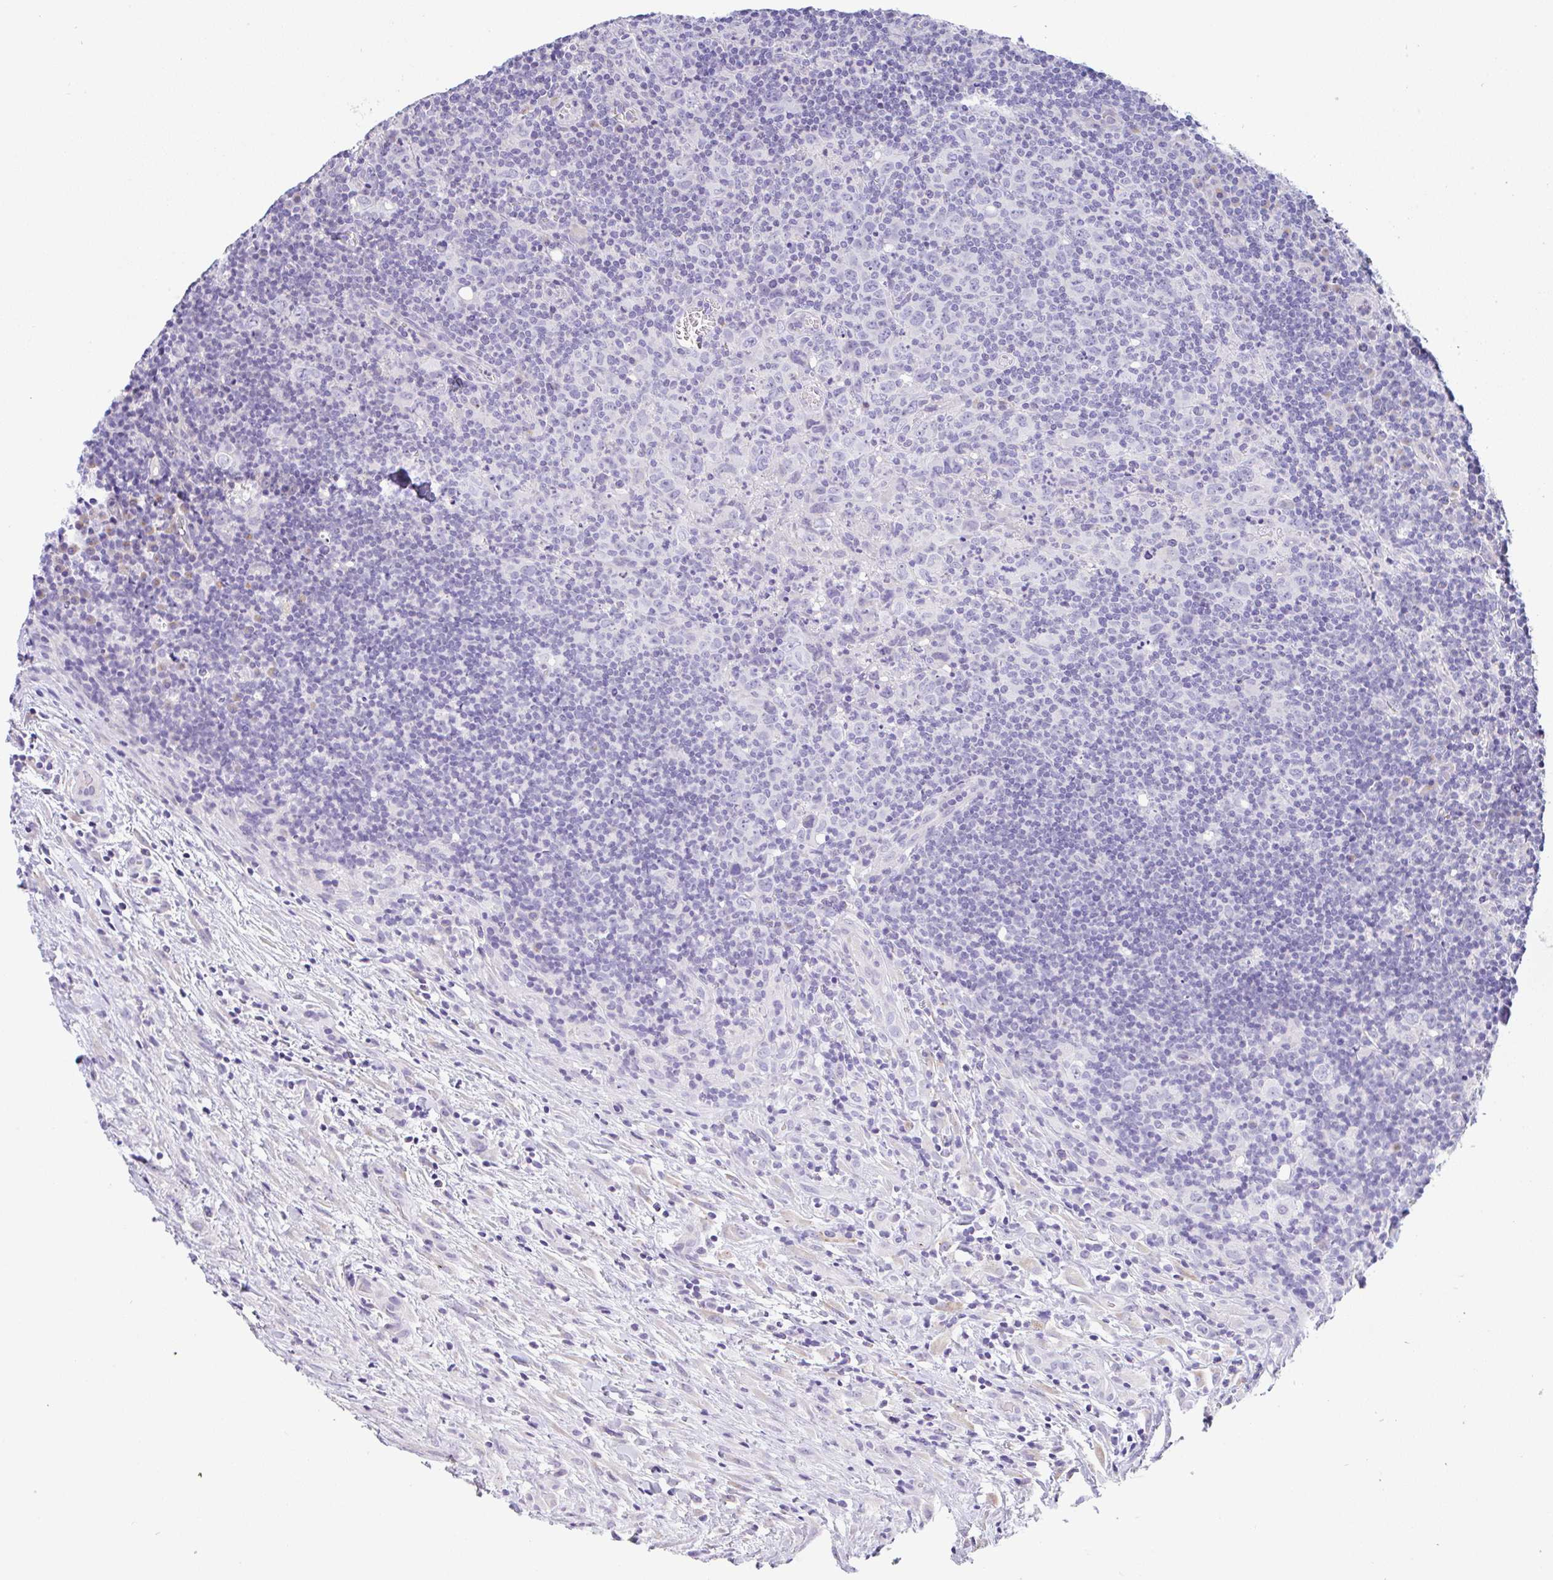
{"staining": {"intensity": "negative", "quantity": "none", "location": "none"}, "tissue": "lymphoma", "cell_type": "Tumor cells", "image_type": "cancer", "snomed": [{"axis": "morphology", "description": "Hodgkin's disease, NOS"}, {"axis": "topography", "description": "Lymph node"}], "caption": "A high-resolution micrograph shows immunohistochemistry (IHC) staining of lymphoma, which exhibits no significant staining in tumor cells.", "gene": "SERPINE3", "patient": {"sex": "female", "age": 18}}